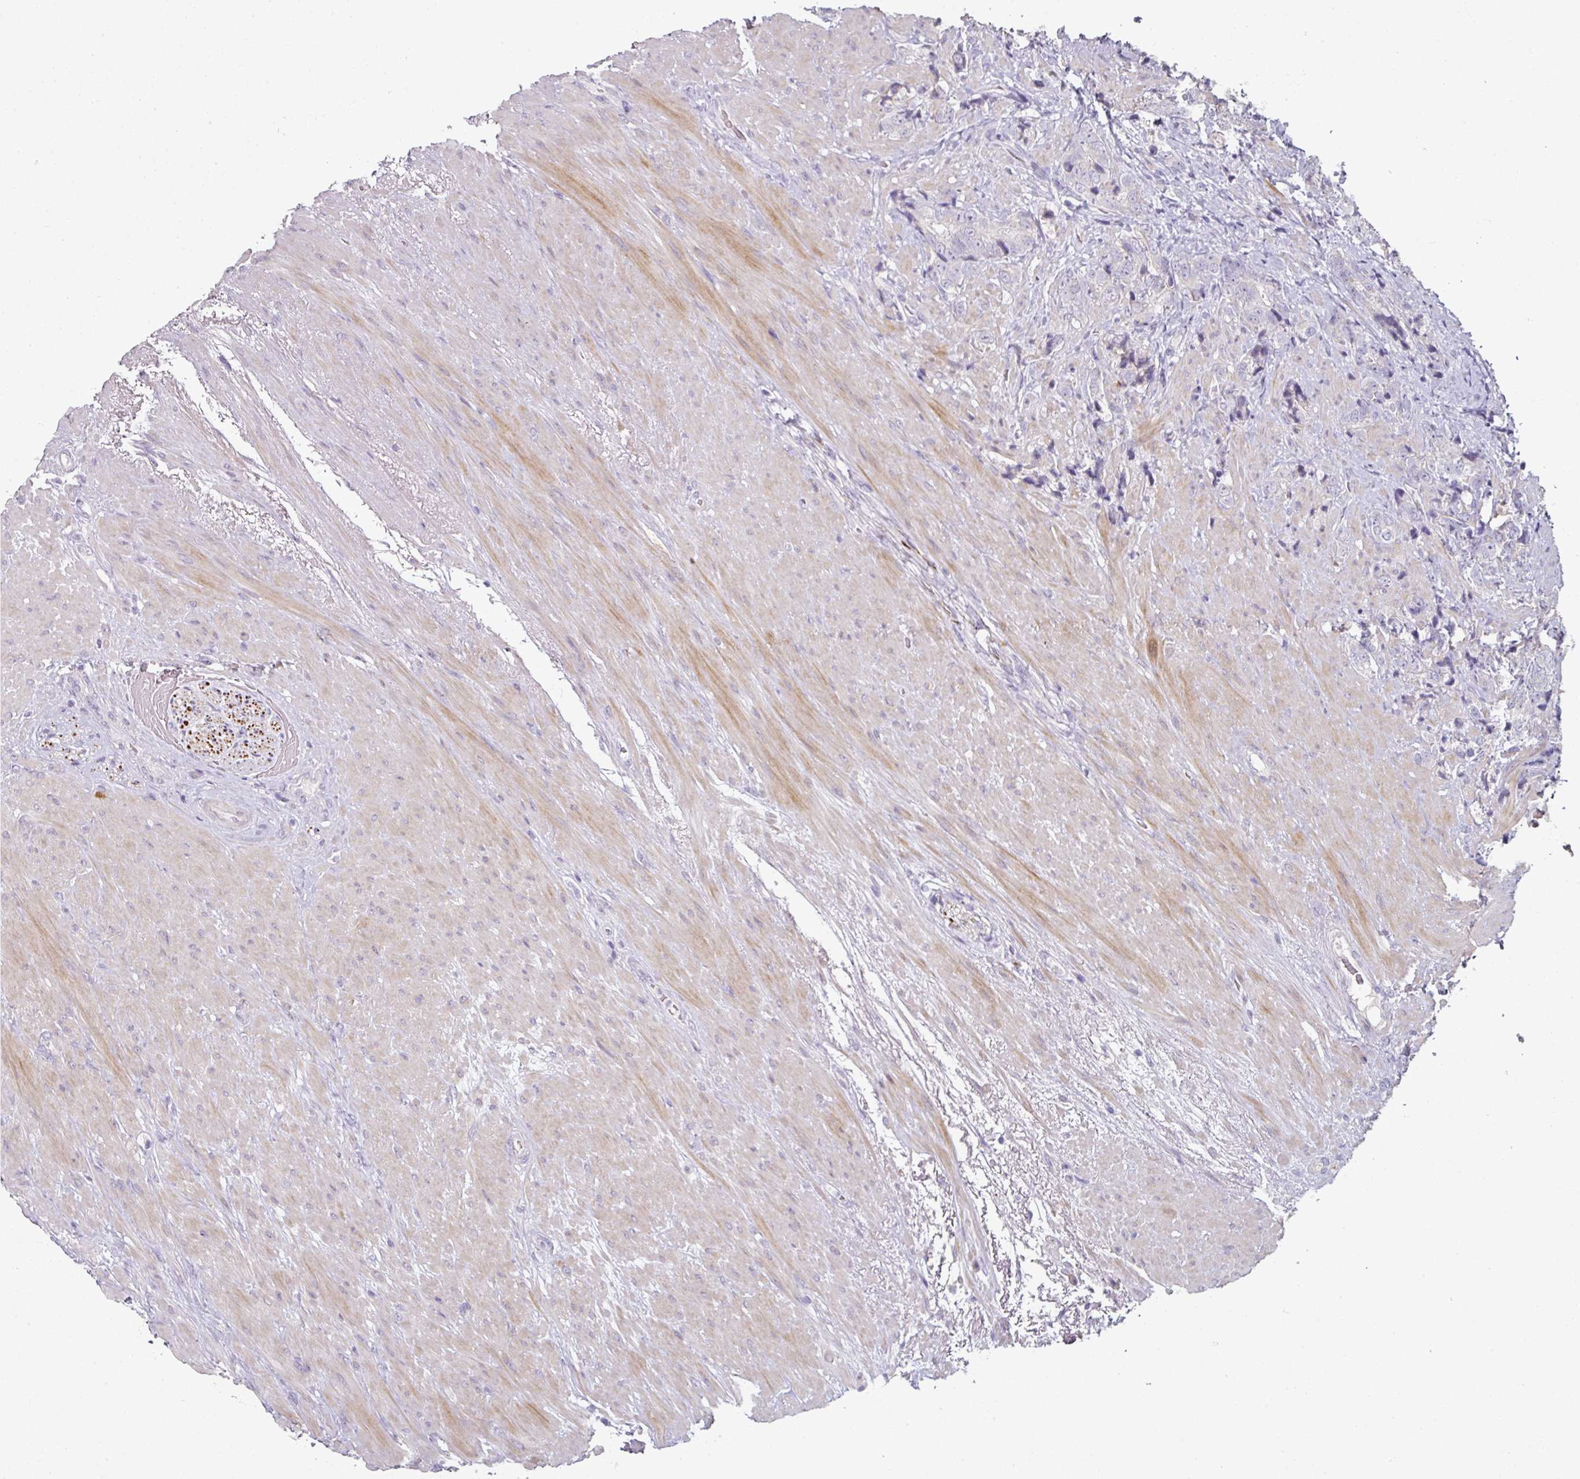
{"staining": {"intensity": "negative", "quantity": "none", "location": "none"}, "tissue": "prostate cancer", "cell_type": "Tumor cells", "image_type": "cancer", "snomed": [{"axis": "morphology", "description": "Adenocarcinoma, High grade"}, {"axis": "topography", "description": "Prostate"}], "caption": "Immunohistochemical staining of human prostate cancer exhibits no significant staining in tumor cells. The staining is performed using DAB (3,3'-diaminobenzidine) brown chromogen with nuclei counter-stained in using hematoxylin.", "gene": "FHAD1", "patient": {"sex": "male", "age": 74}}